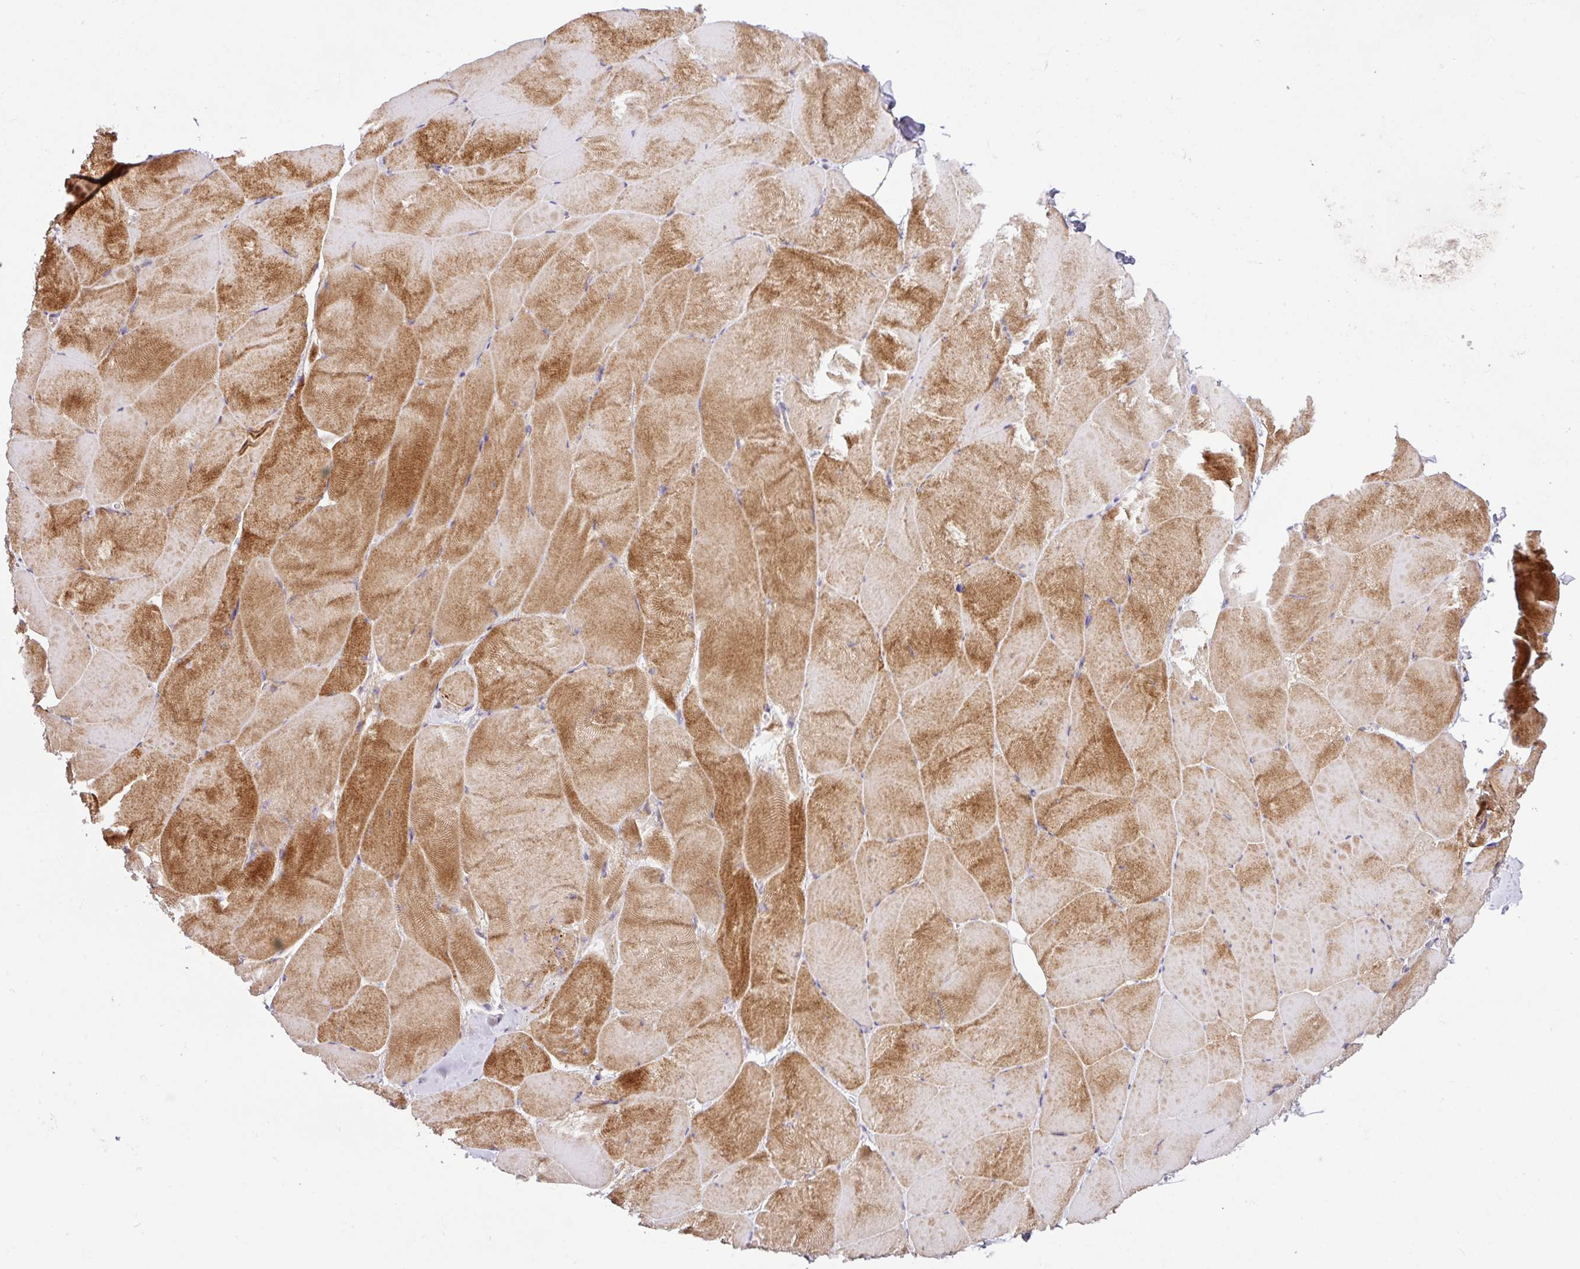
{"staining": {"intensity": "strong", "quantity": ">75%", "location": "cytoplasmic/membranous"}, "tissue": "skeletal muscle", "cell_type": "Myocytes", "image_type": "normal", "snomed": [{"axis": "morphology", "description": "Normal tissue, NOS"}, {"axis": "topography", "description": "Skeletal muscle"}], "caption": "Immunohistochemical staining of unremarkable skeletal muscle exhibits >75% levels of strong cytoplasmic/membranous protein positivity in approximately >75% of myocytes. (DAB (3,3'-diaminobenzidine) IHC, brown staining for protein, blue staining for nuclei).", "gene": "ENSG00000269547", "patient": {"sex": "female", "age": 64}}